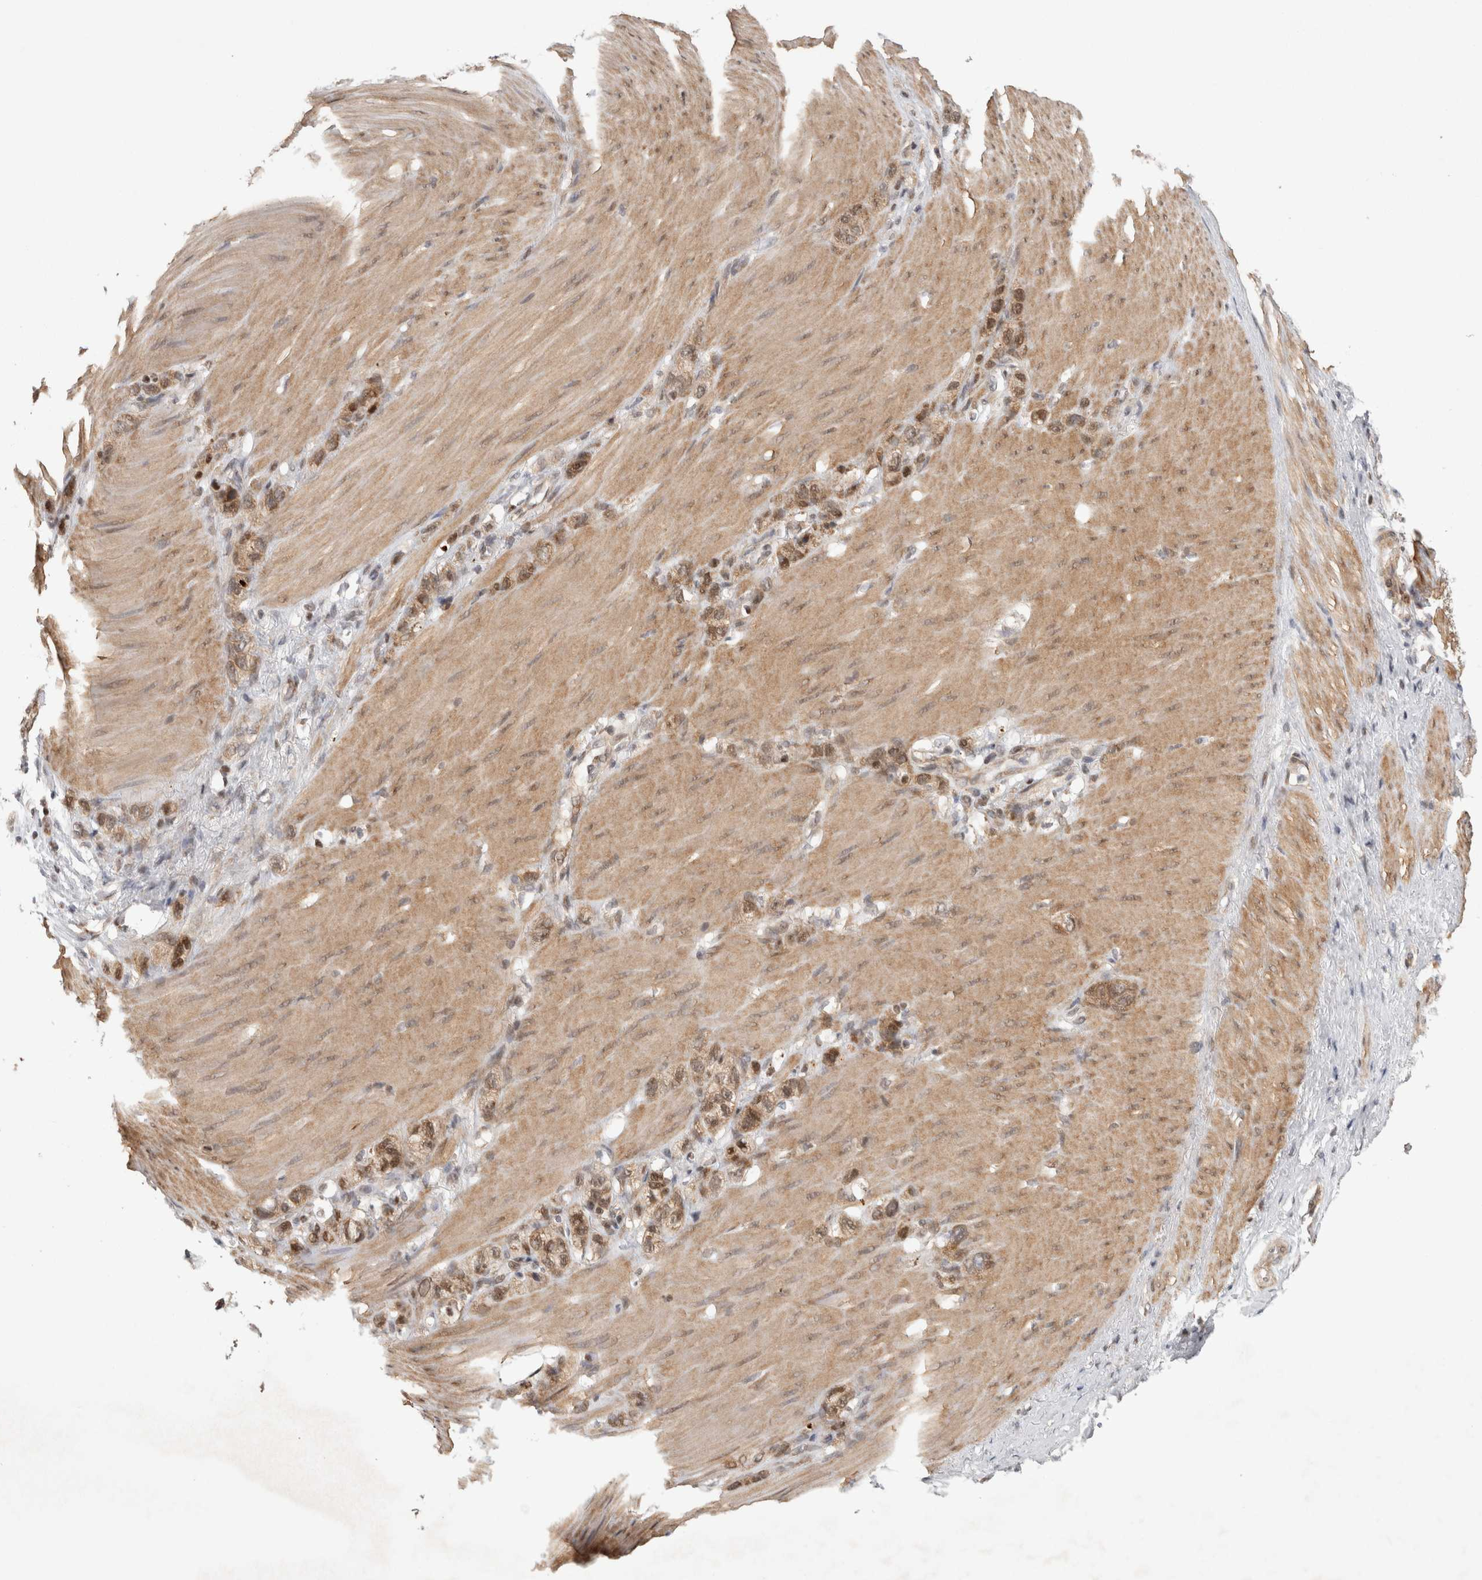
{"staining": {"intensity": "moderate", "quantity": ">75%", "location": "cytoplasmic/membranous,nuclear"}, "tissue": "stomach cancer", "cell_type": "Tumor cells", "image_type": "cancer", "snomed": [{"axis": "morphology", "description": "Normal tissue, NOS"}, {"axis": "morphology", "description": "Adenocarcinoma, NOS"}, {"axis": "morphology", "description": "Adenocarcinoma, High grade"}, {"axis": "topography", "description": "Stomach, upper"}, {"axis": "topography", "description": "Stomach"}], "caption": "This image exhibits immunohistochemistry staining of human stomach cancer, with medium moderate cytoplasmic/membranous and nuclear expression in approximately >75% of tumor cells.", "gene": "KDM8", "patient": {"sex": "female", "age": 65}}